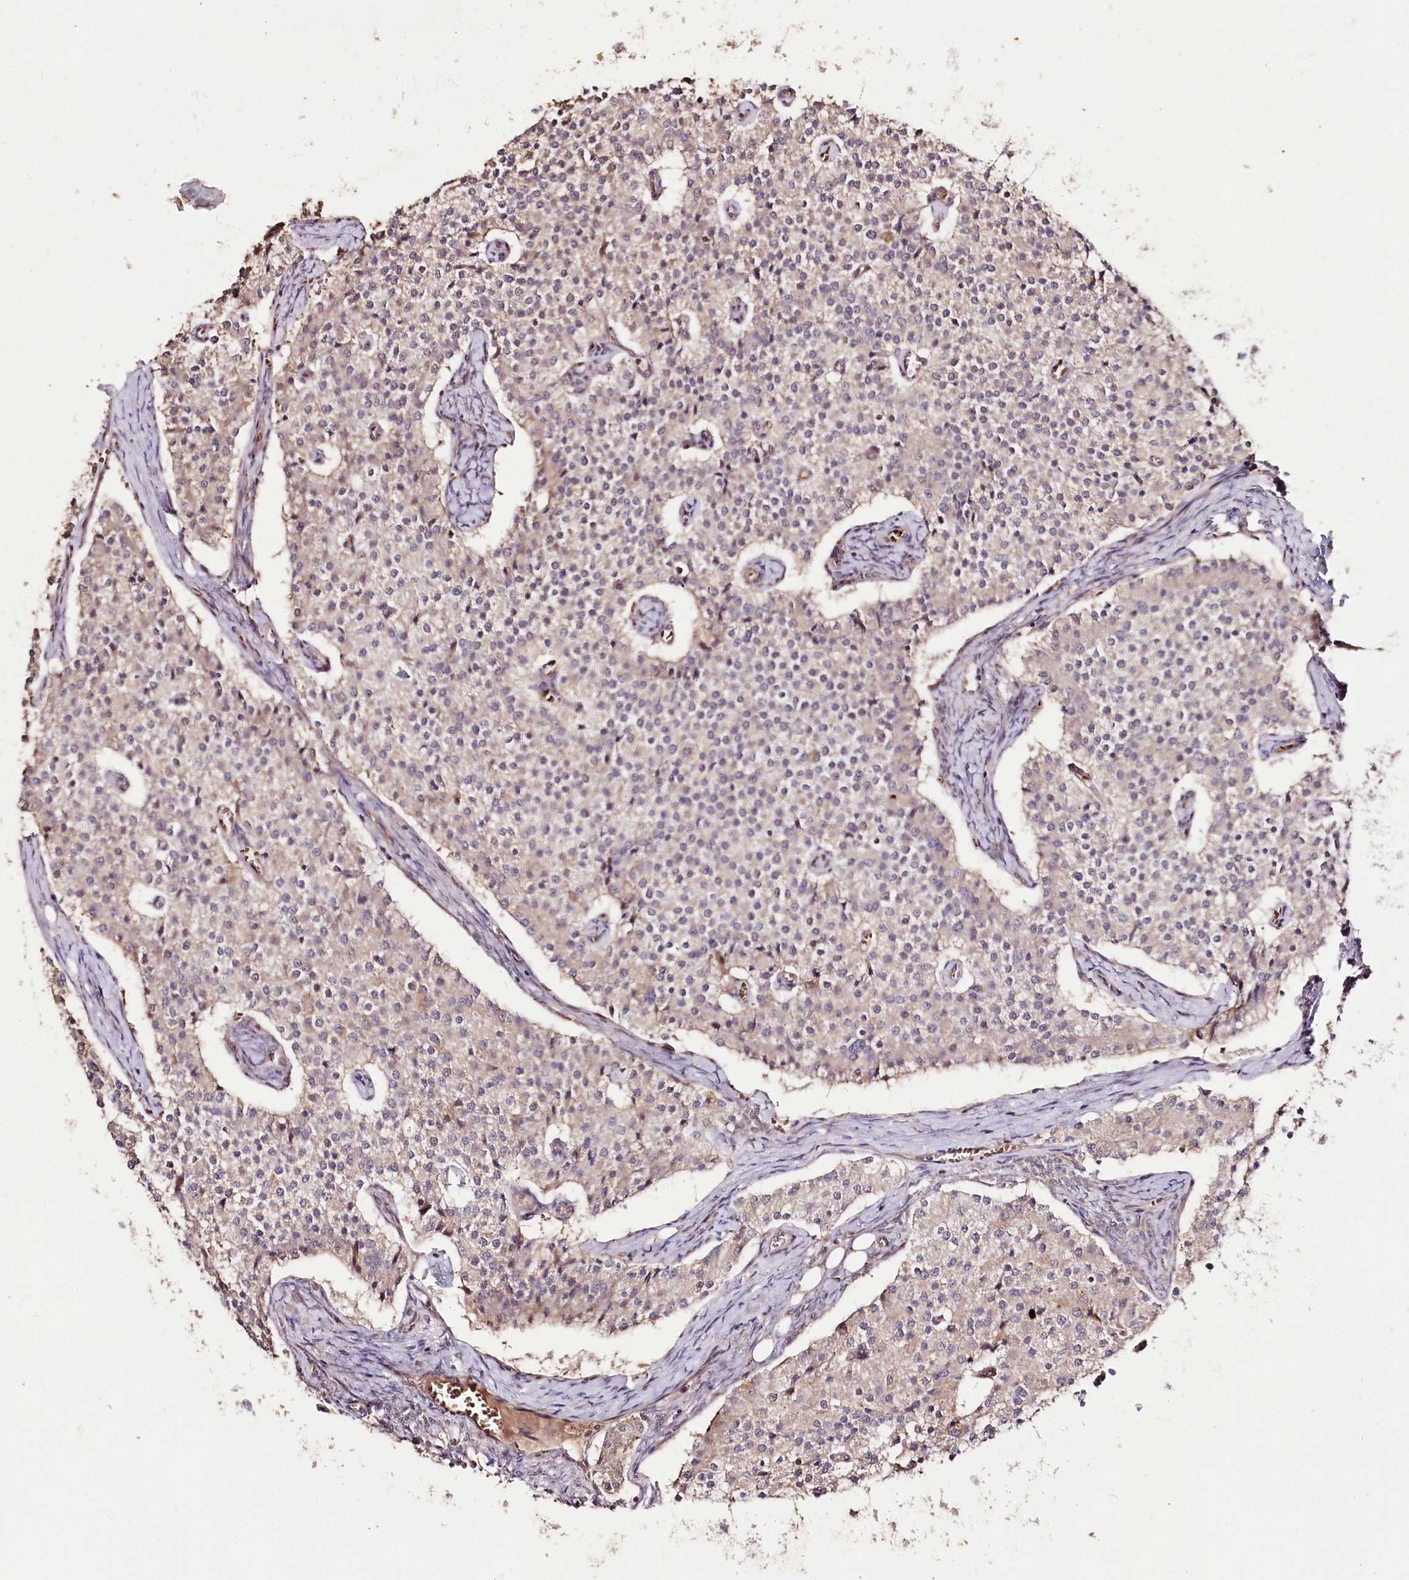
{"staining": {"intensity": "negative", "quantity": "none", "location": "none"}, "tissue": "carcinoid", "cell_type": "Tumor cells", "image_type": "cancer", "snomed": [{"axis": "morphology", "description": "Carcinoid, malignant, NOS"}, {"axis": "topography", "description": "Colon"}], "caption": "IHC of human carcinoid (malignant) reveals no staining in tumor cells.", "gene": "DMP1", "patient": {"sex": "female", "age": 52}}